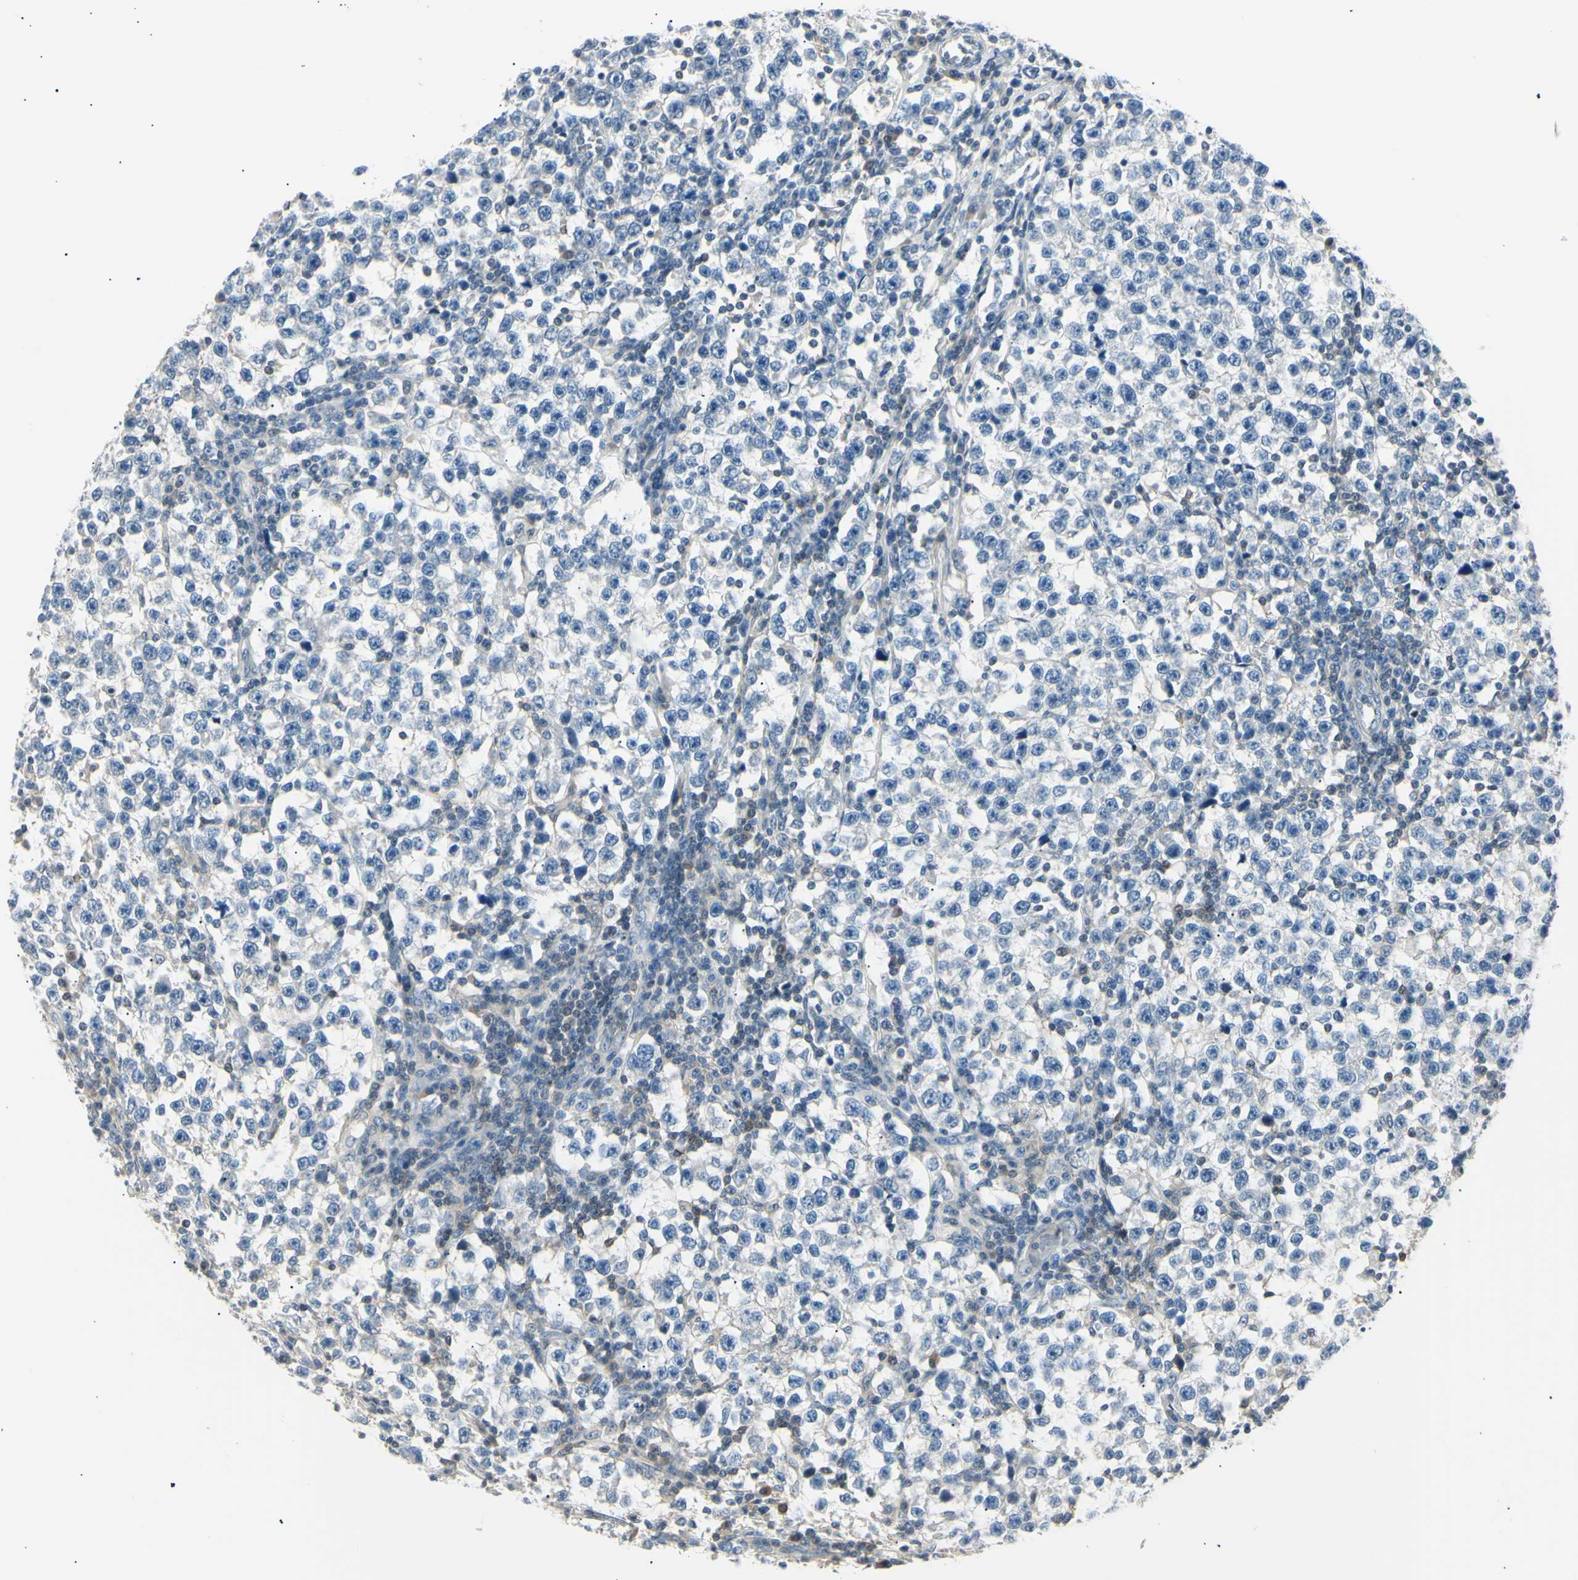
{"staining": {"intensity": "negative", "quantity": "none", "location": "none"}, "tissue": "testis cancer", "cell_type": "Tumor cells", "image_type": "cancer", "snomed": [{"axis": "morphology", "description": "Seminoma, NOS"}, {"axis": "topography", "description": "Testis"}], "caption": "This is an IHC micrograph of testis seminoma. There is no staining in tumor cells.", "gene": "LHPP", "patient": {"sex": "male", "age": 43}}